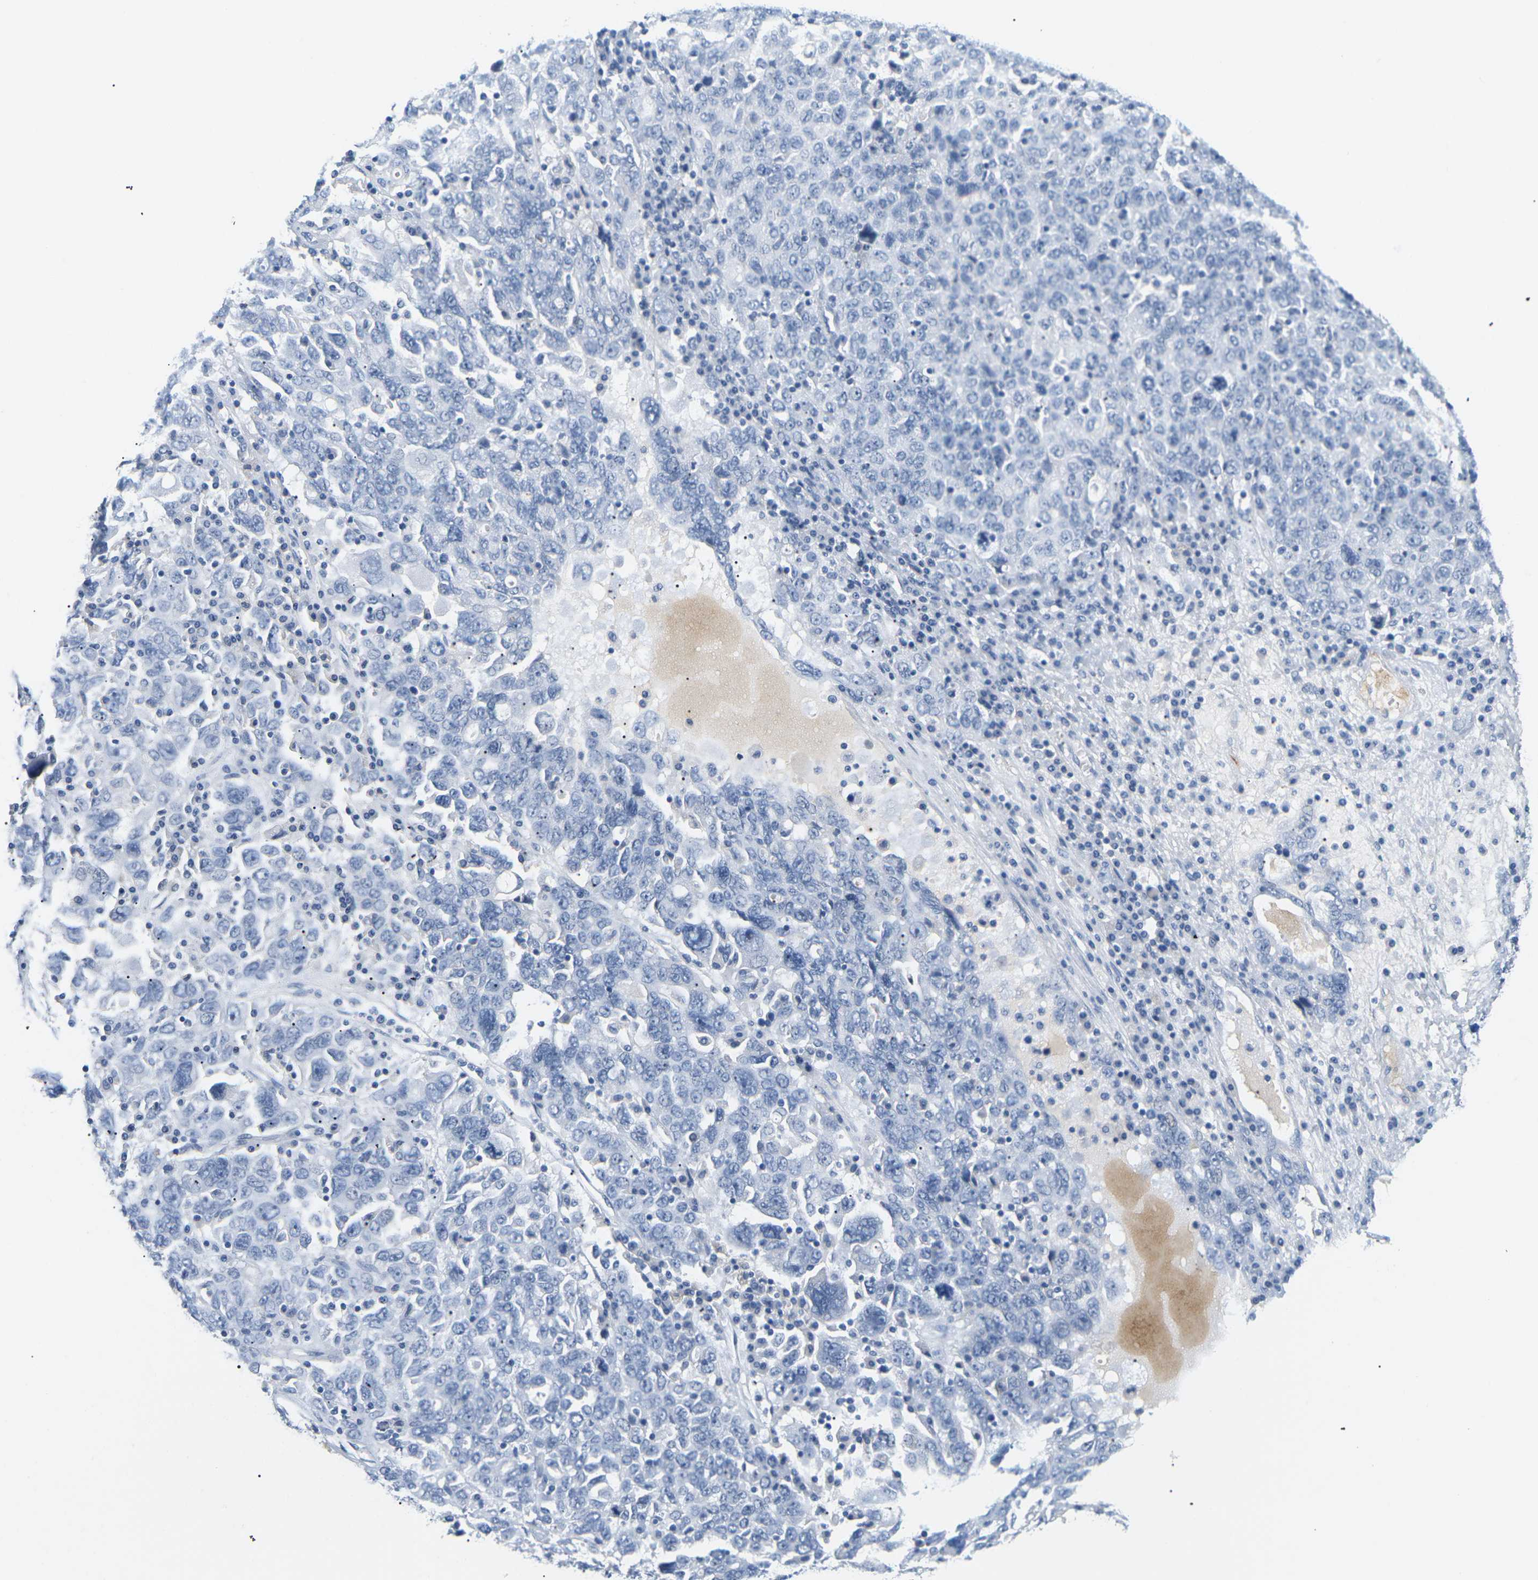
{"staining": {"intensity": "negative", "quantity": "none", "location": "none"}, "tissue": "ovarian cancer", "cell_type": "Tumor cells", "image_type": "cancer", "snomed": [{"axis": "morphology", "description": "Carcinoma, endometroid"}, {"axis": "topography", "description": "Ovary"}], "caption": "The IHC micrograph has no significant positivity in tumor cells of endometroid carcinoma (ovarian) tissue.", "gene": "APOB", "patient": {"sex": "female", "age": 62}}